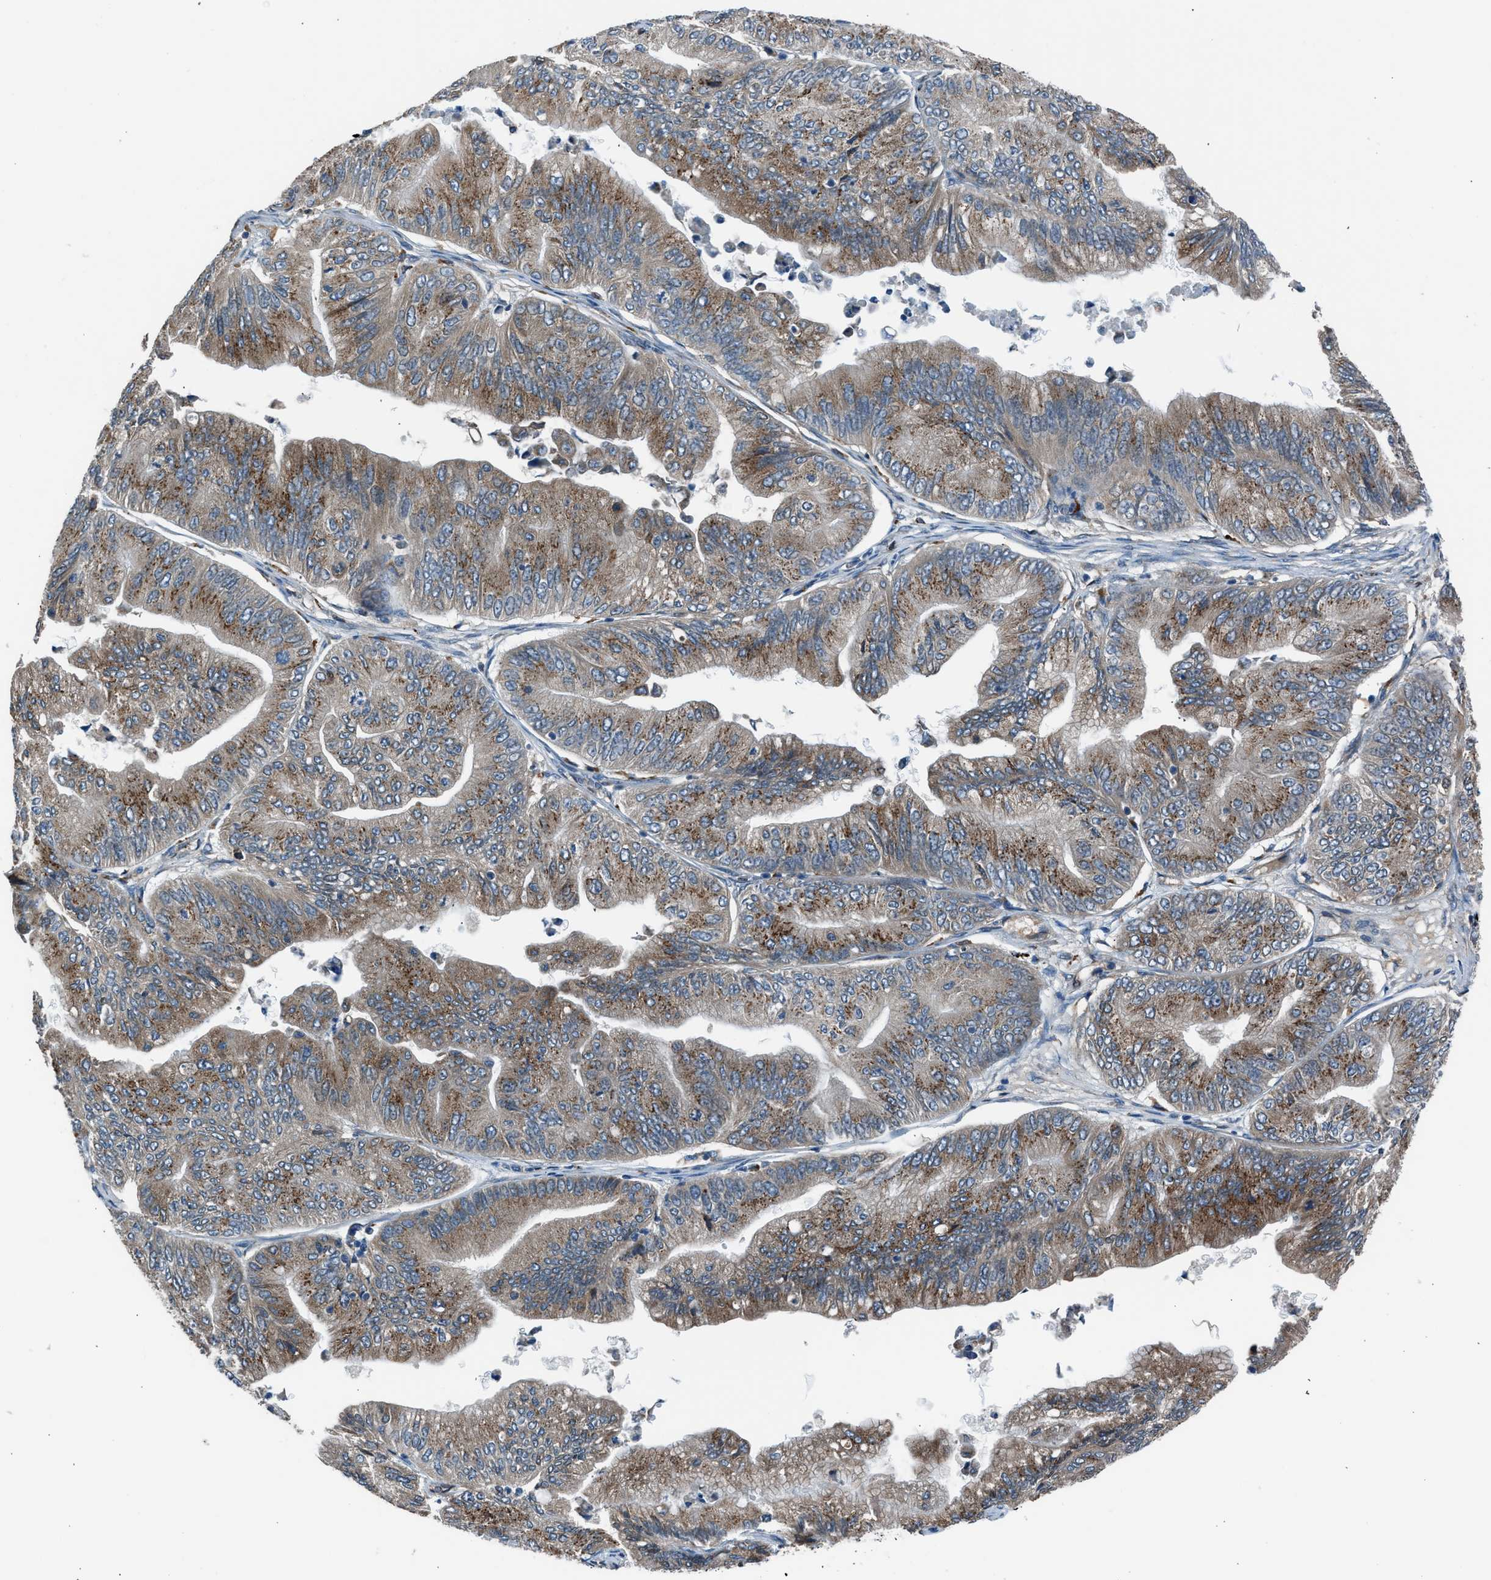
{"staining": {"intensity": "moderate", "quantity": ">75%", "location": "cytoplasmic/membranous"}, "tissue": "ovarian cancer", "cell_type": "Tumor cells", "image_type": "cancer", "snomed": [{"axis": "morphology", "description": "Cystadenocarcinoma, mucinous, NOS"}, {"axis": "topography", "description": "Ovary"}], "caption": "Immunohistochemistry (IHC) photomicrograph of neoplastic tissue: human ovarian cancer stained using IHC shows medium levels of moderate protein expression localized specifically in the cytoplasmic/membranous of tumor cells, appearing as a cytoplasmic/membranous brown color.", "gene": "LMBR1", "patient": {"sex": "female", "age": 61}}